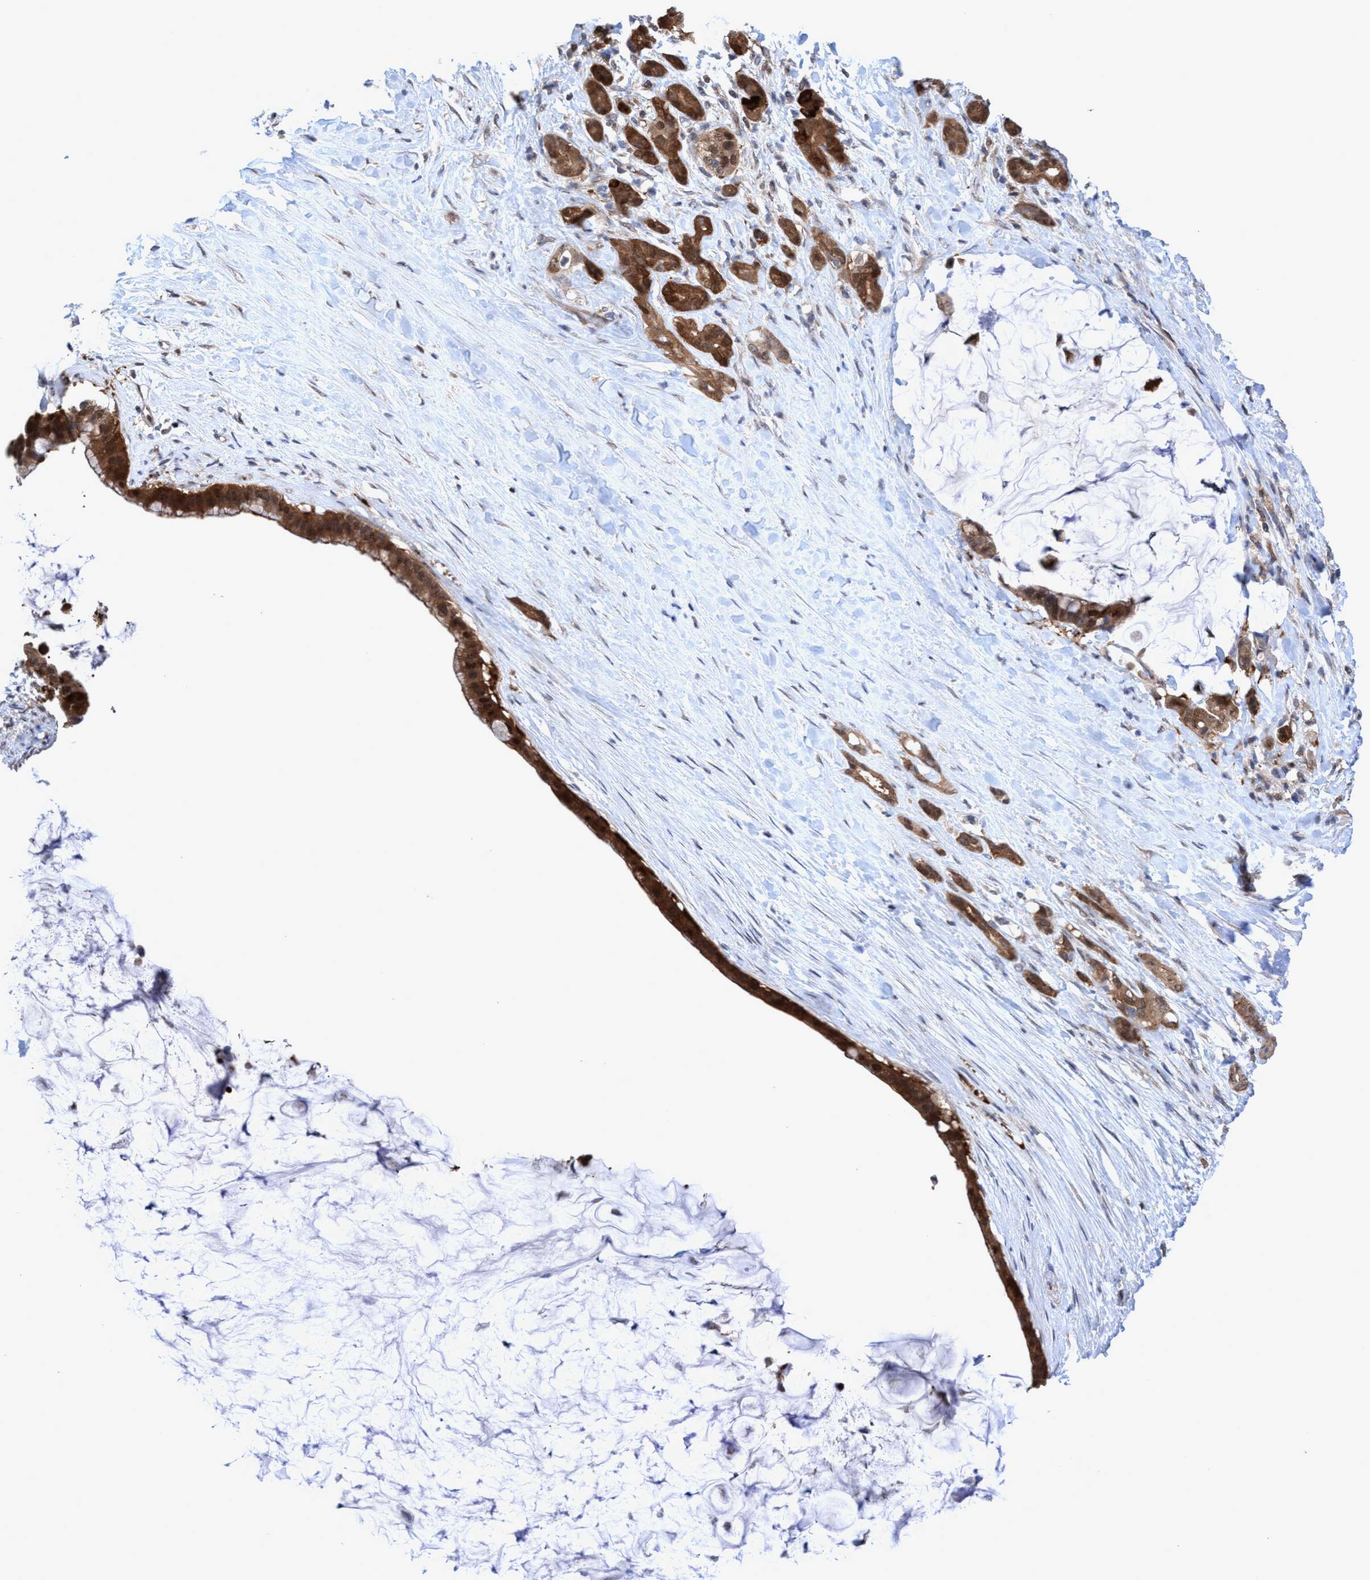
{"staining": {"intensity": "strong", "quantity": ">75%", "location": "cytoplasmic/membranous,nuclear"}, "tissue": "pancreatic cancer", "cell_type": "Tumor cells", "image_type": "cancer", "snomed": [{"axis": "morphology", "description": "Adenocarcinoma, NOS"}, {"axis": "topography", "description": "Pancreas"}], "caption": "A brown stain labels strong cytoplasmic/membranous and nuclear expression of a protein in adenocarcinoma (pancreatic) tumor cells. (brown staining indicates protein expression, while blue staining denotes nuclei).", "gene": "GLOD4", "patient": {"sex": "male", "age": 41}}